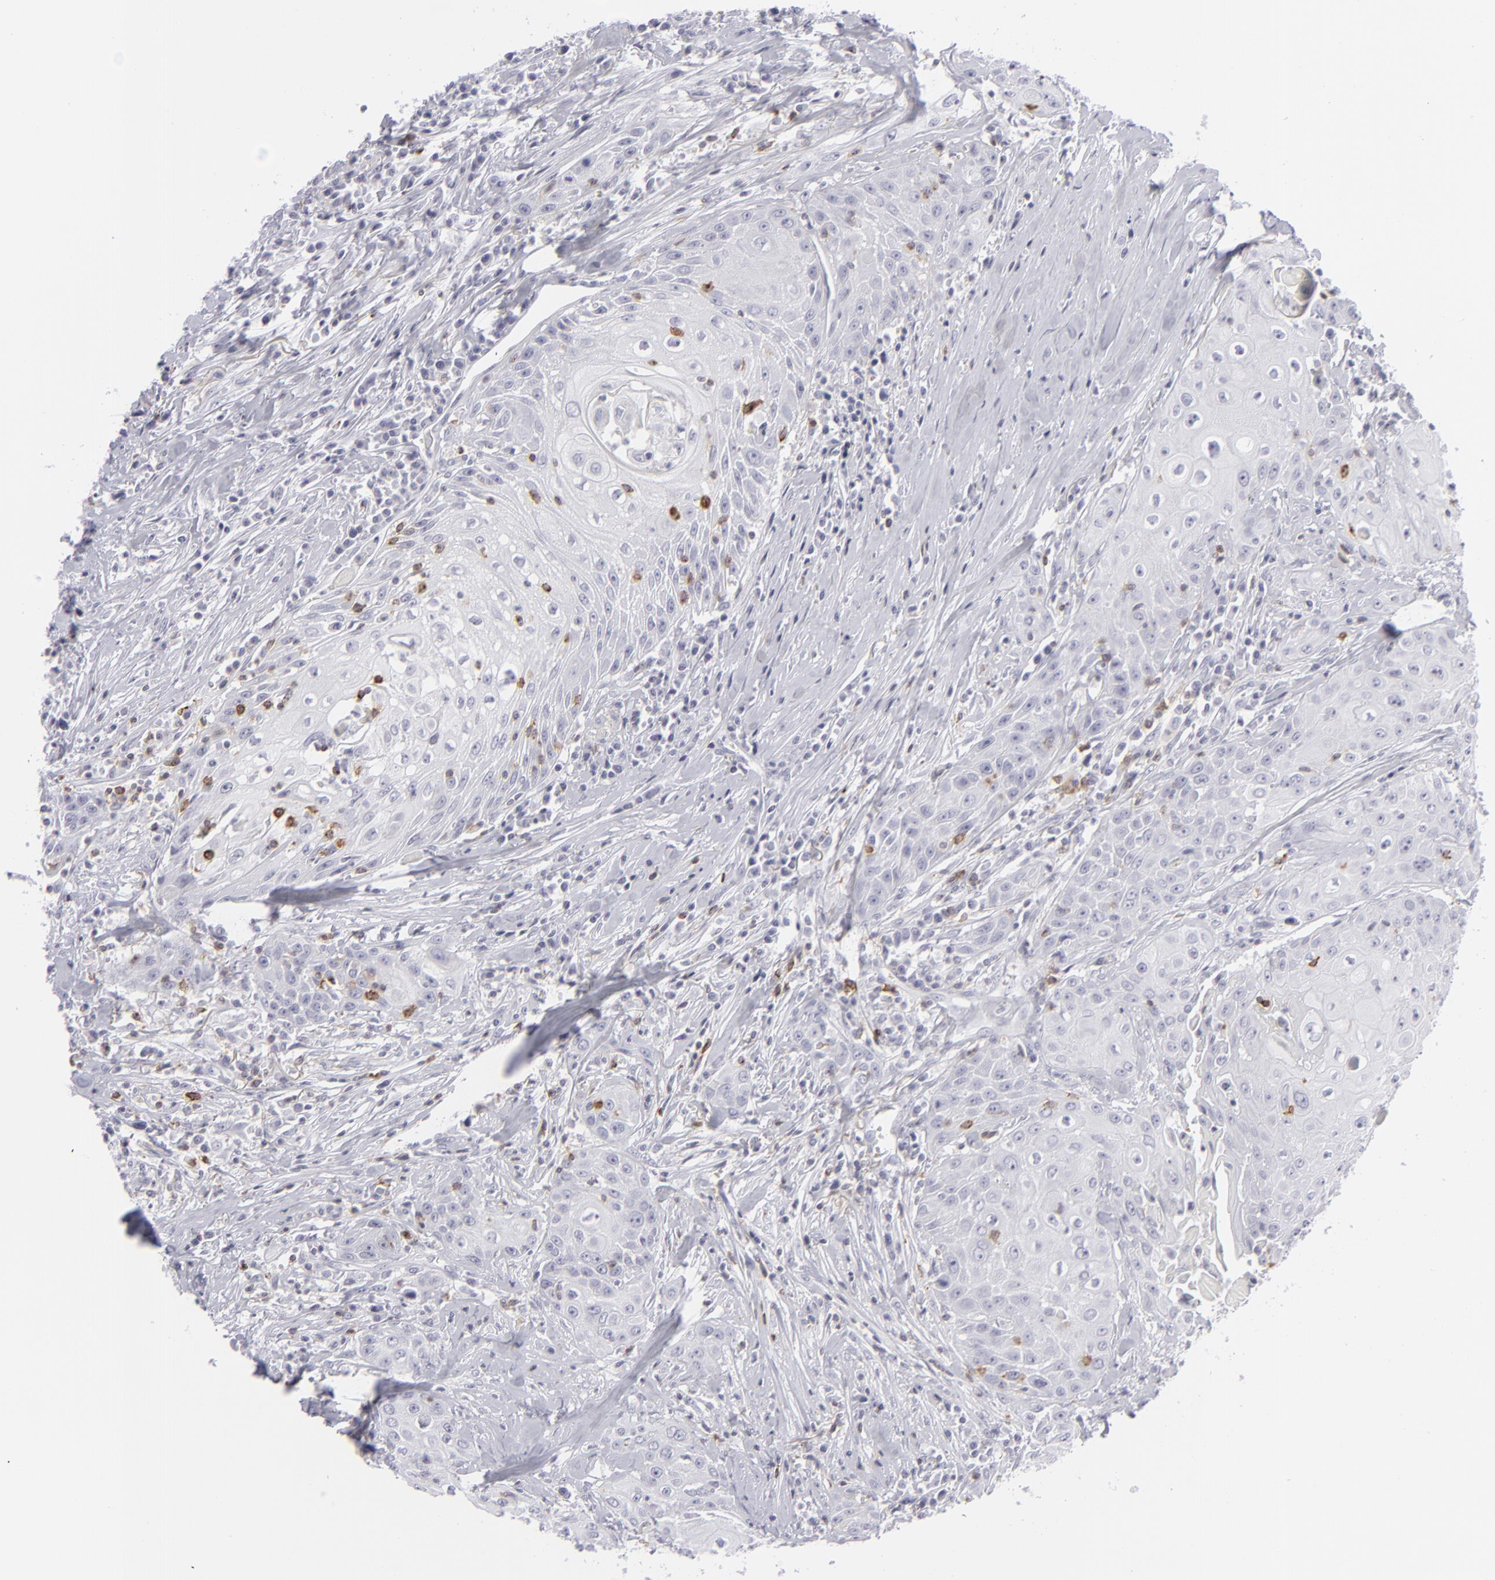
{"staining": {"intensity": "negative", "quantity": "none", "location": "none"}, "tissue": "head and neck cancer", "cell_type": "Tumor cells", "image_type": "cancer", "snomed": [{"axis": "morphology", "description": "Squamous cell carcinoma, NOS"}, {"axis": "topography", "description": "Oral tissue"}, {"axis": "topography", "description": "Head-Neck"}], "caption": "Head and neck cancer was stained to show a protein in brown. There is no significant expression in tumor cells.", "gene": "CD7", "patient": {"sex": "female", "age": 82}}